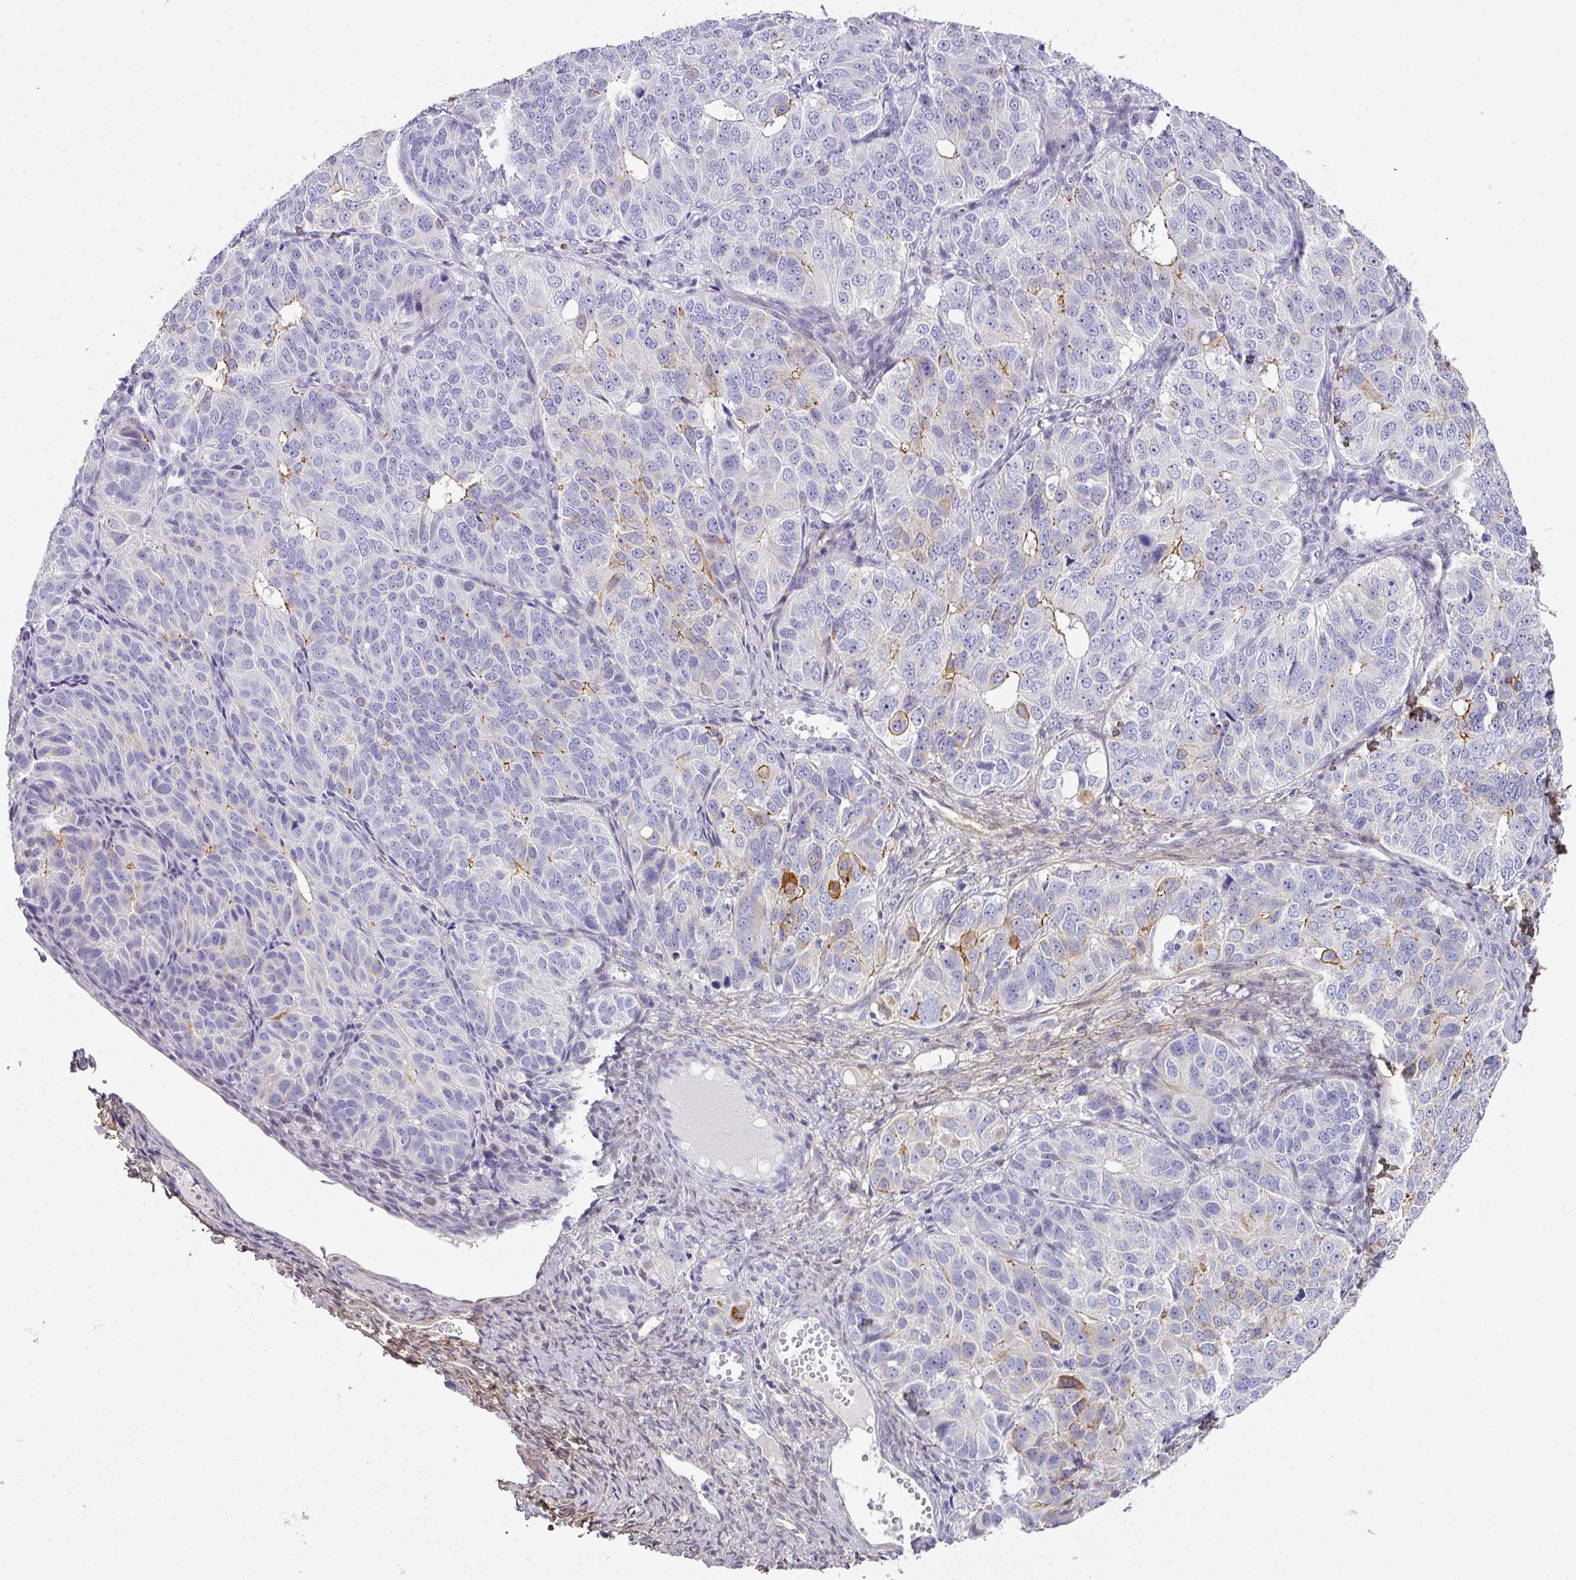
{"staining": {"intensity": "moderate", "quantity": "<25%", "location": "cytoplasmic/membranous"}, "tissue": "ovarian cancer", "cell_type": "Tumor cells", "image_type": "cancer", "snomed": [{"axis": "morphology", "description": "Carcinoma, endometroid"}, {"axis": "topography", "description": "Ovary"}], "caption": "Ovarian cancer (endometroid carcinoma) tissue exhibits moderate cytoplasmic/membranous positivity in approximately <25% of tumor cells, visualized by immunohistochemistry. (IHC, brightfield microscopy, high magnification).", "gene": "ANKRD29", "patient": {"sex": "female", "age": 51}}